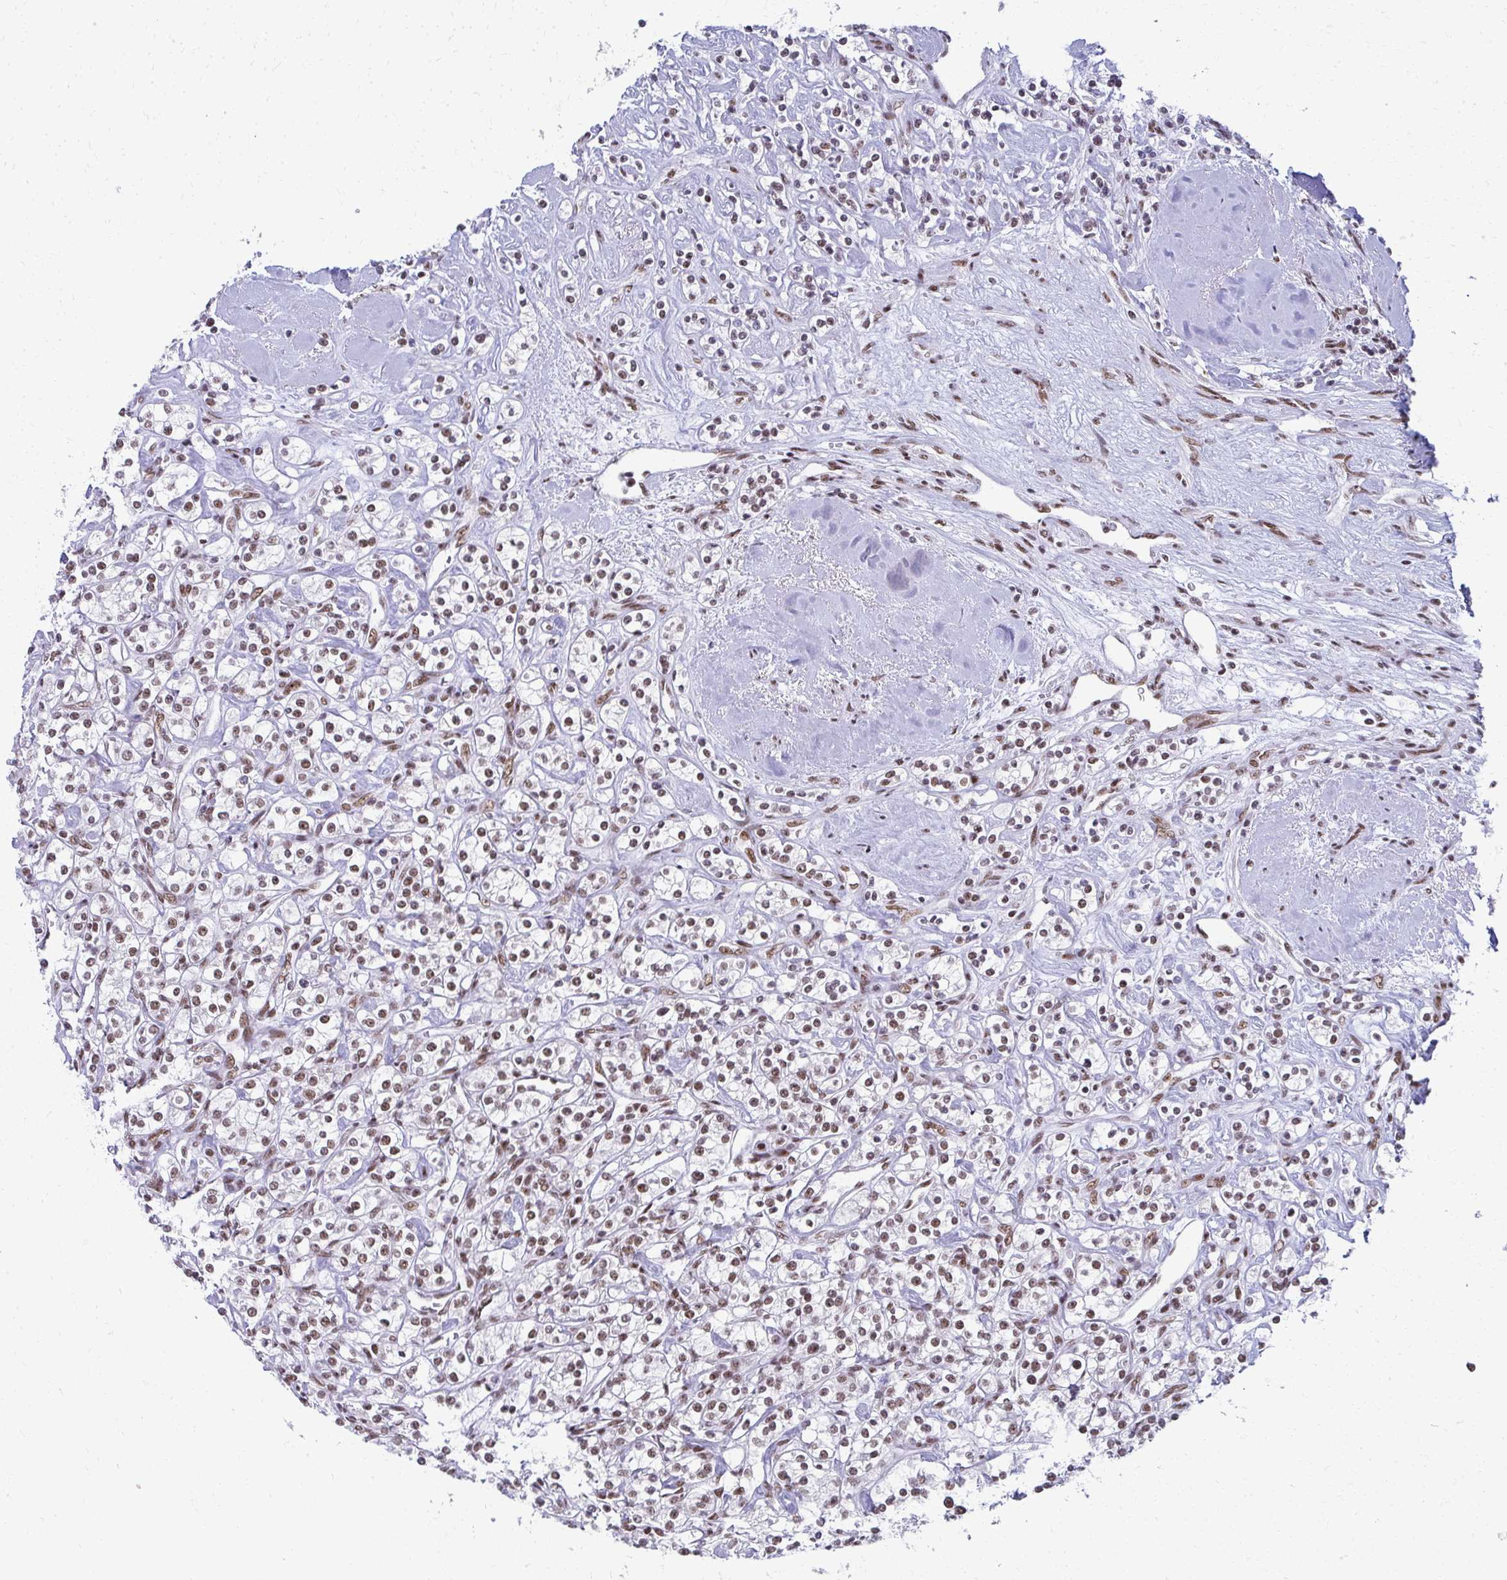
{"staining": {"intensity": "moderate", "quantity": ">75%", "location": "nuclear"}, "tissue": "renal cancer", "cell_type": "Tumor cells", "image_type": "cancer", "snomed": [{"axis": "morphology", "description": "Adenocarcinoma, NOS"}, {"axis": "topography", "description": "Kidney"}], "caption": "This micrograph demonstrates IHC staining of renal cancer (adenocarcinoma), with medium moderate nuclear positivity in approximately >75% of tumor cells.", "gene": "CREBBP", "patient": {"sex": "male", "age": 77}}